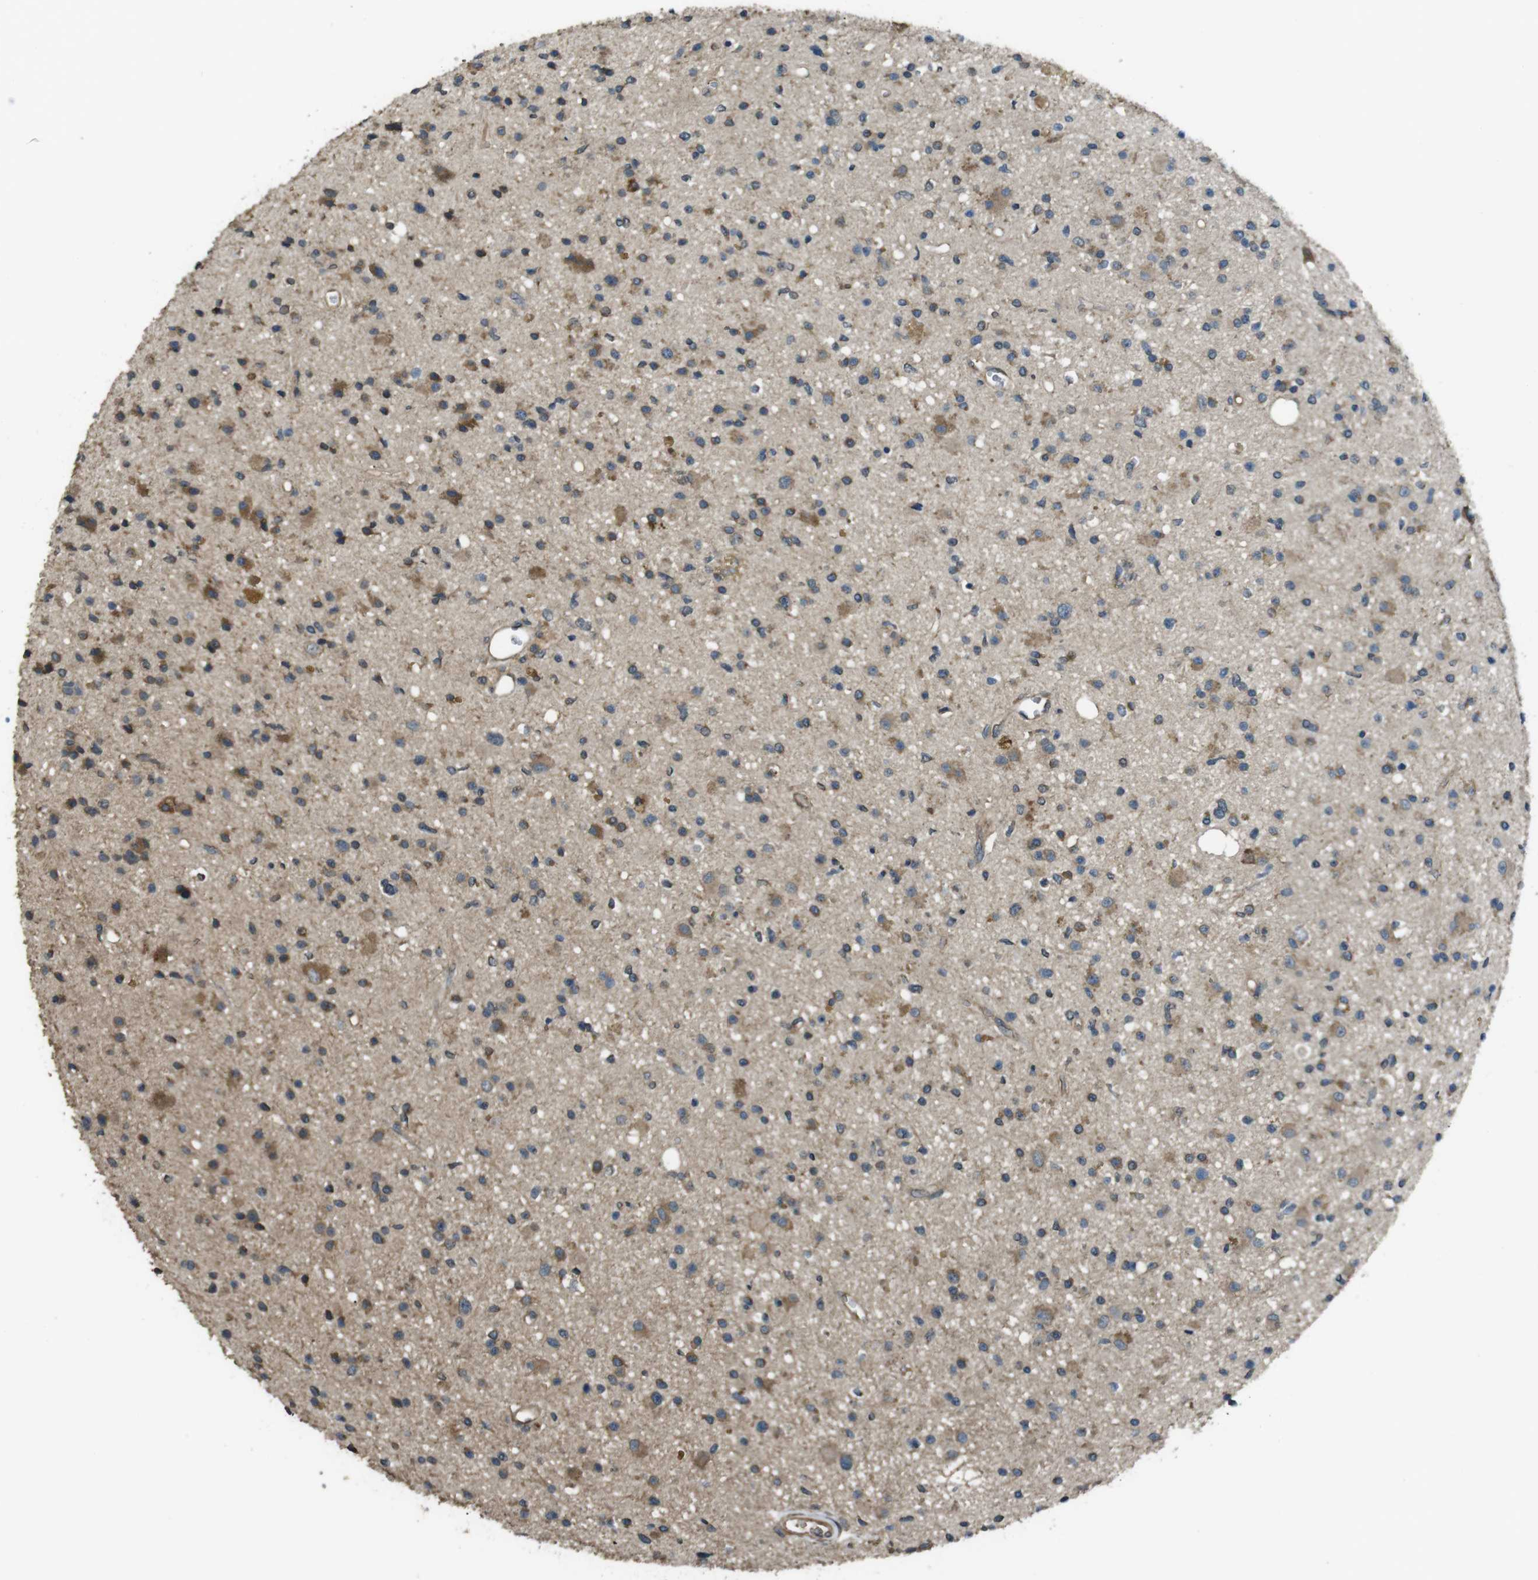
{"staining": {"intensity": "moderate", "quantity": "25%-75%", "location": "cytoplasmic/membranous"}, "tissue": "glioma", "cell_type": "Tumor cells", "image_type": "cancer", "snomed": [{"axis": "morphology", "description": "Glioma, malignant, High grade"}, {"axis": "topography", "description": "Brain"}], "caption": "Protein staining of glioma tissue shows moderate cytoplasmic/membranous staining in about 25%-75% of tumor cells.", "gene": "FUT2", "patient": {"sex": "male", "age": 33}}